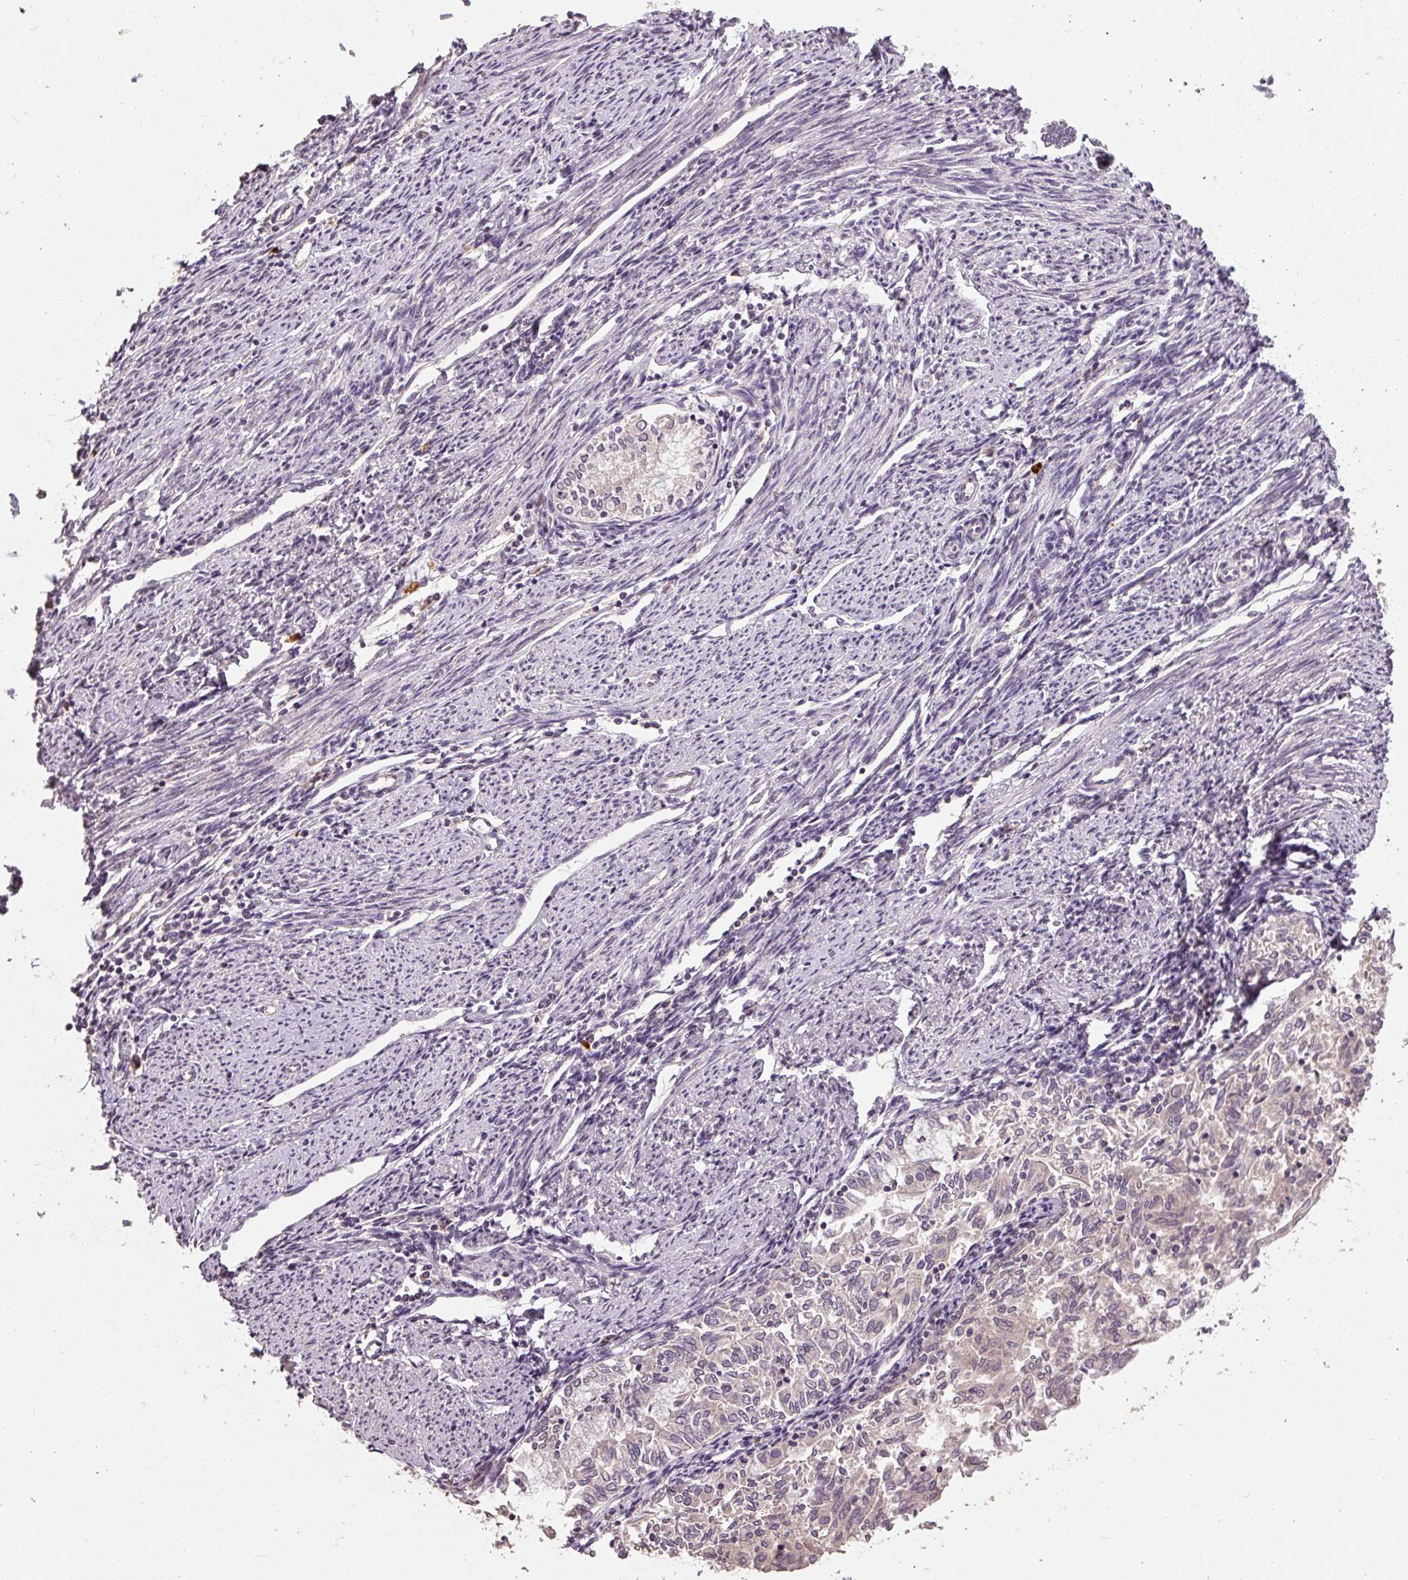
{"staining": {"intensity": "negative", "quantity": "none", "location": "none"}, "tissue": "endometrial cancer", "cell_type": "Tumor cells", "image_type": "cancer", "snomed": [{"axis": "morphology", "description": "Adenocarcinoma, NOS"}, {"axis": "topography", "description": "Endometrium"}], "caption": "An image of adenocarcinoma (endometrial) stained for a protein demonstrates no brown staining in tumor cells.", "gene": "CFAP65", "patient": {"sex": "female", "age": 79}}